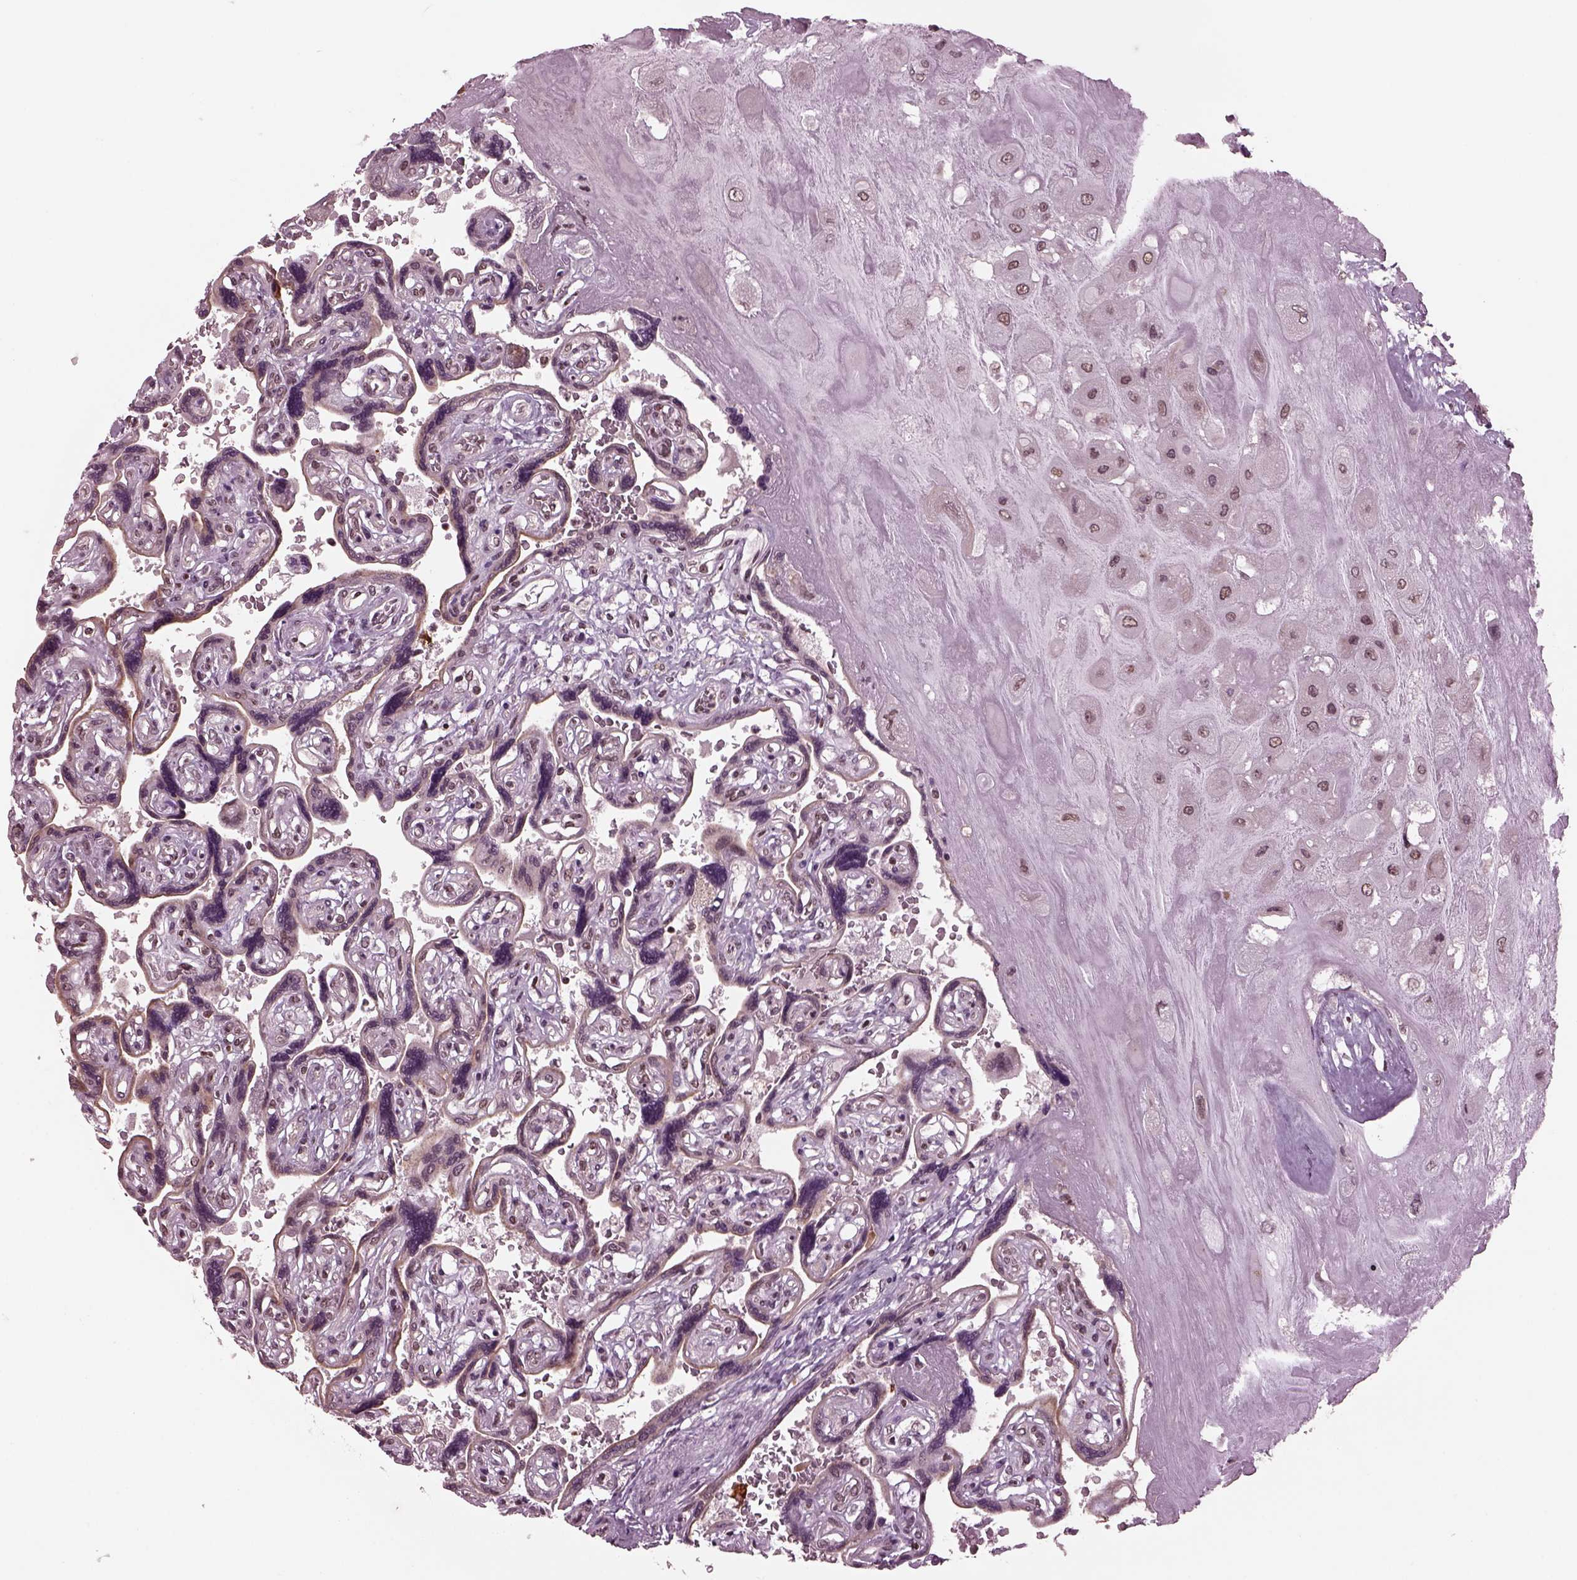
{"staining": {"intensity": "weak", "quantity": ">75%", "location": "nuclear"}, "tissue": "placenta", "cell_type": "Decidual cells", "image_type": "normal", "snomed": [{"axis": "morphology", "description": "Normal tissue, NOS"}, {"axis": "topography", "description": "Placenta"}], "caption": "This photomicrograph exhibits IHC staining of unremarkable placenta, with low weak nuclear expression in approximately >75% of decidual cells.", "gene": "RUVBL2", "patient": {"sex": "female", "age": 32}}